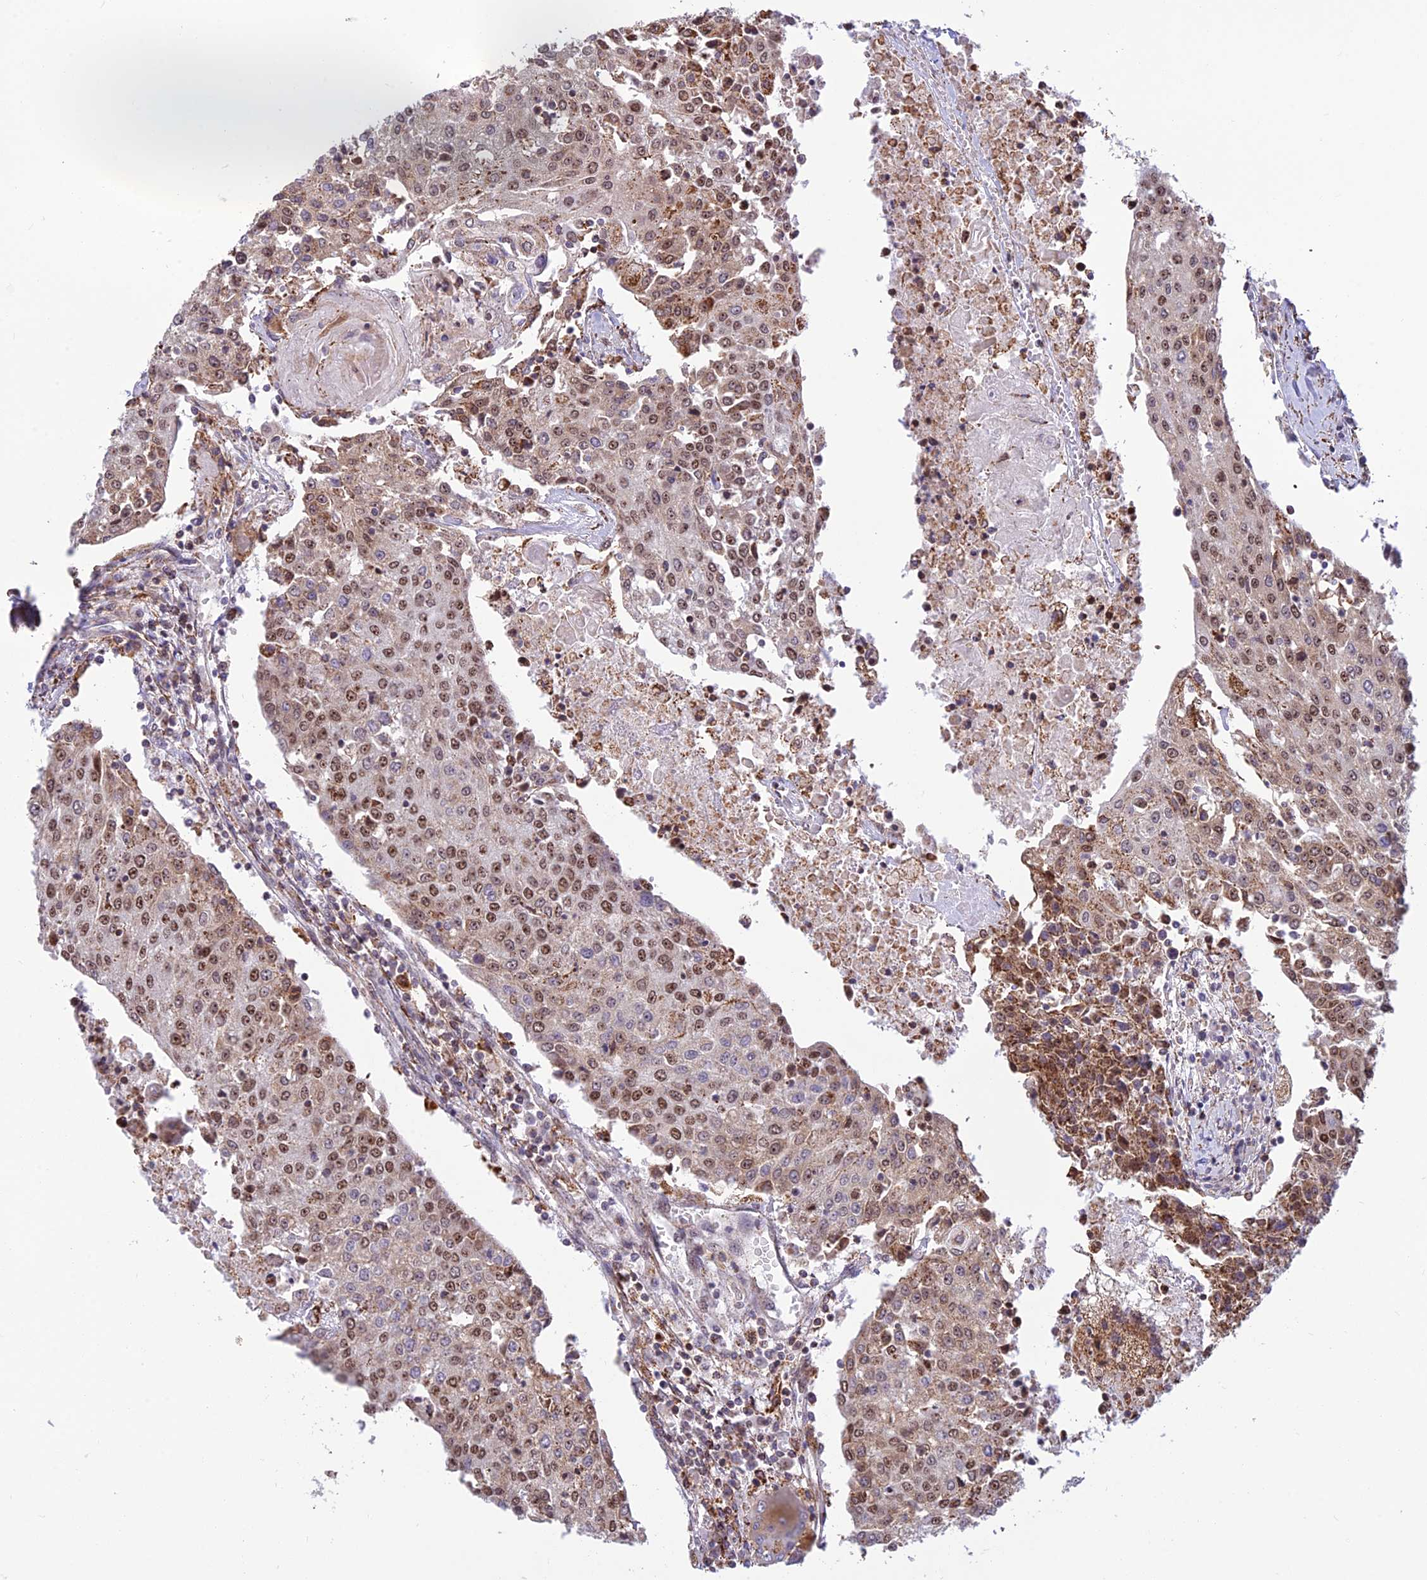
{"staining": {"intensity": "moderate", "quantity": ">75%", "location": "cytoplasmic/membranous,nuclear"}, "tissue": "urothelial cancer", "cell_type": "Tumor cells", "image_type": "cancer", "snomed": [{"axis": "morphology", "description": "Urothelial carcinoma, High grade"}, {"axis": "topography", "description": "Urinary bladder"}], "caption": "This is an image of immunohistochemistry (IHC) staining of urothelial cancer, which shows moderate staining in the cytoplasmic/membranous and nuclear of tumor cells.", "gene": "POLR1G", "patient": {"sex": "female", "age": 85}}